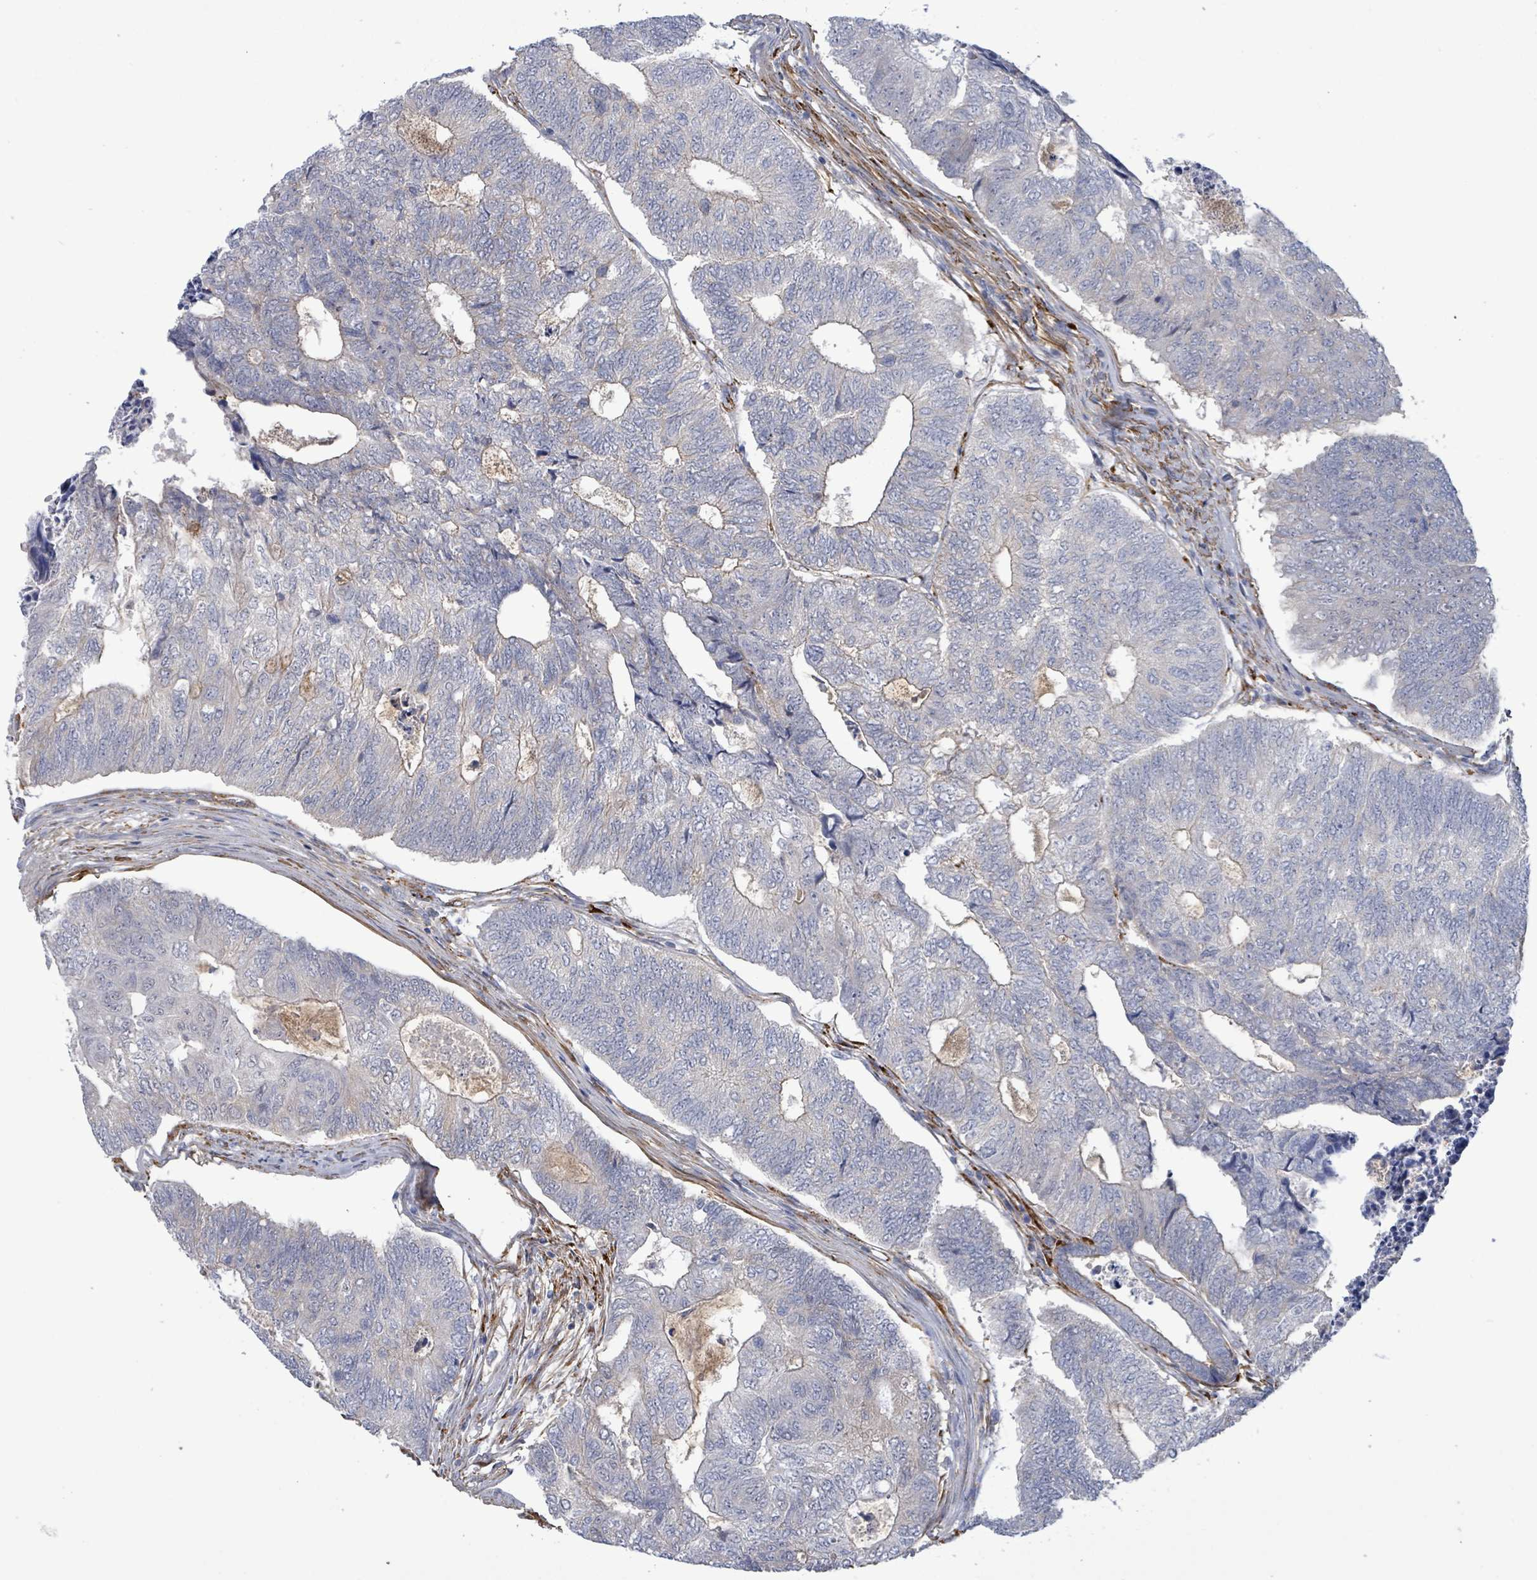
{"staining": {"intensity": "weak", "quantity": "<25%", "location": "cytoplasmic/membranous"}, "tissue": "colorectal cancer", "cell_type": "Tumor cells", "image_type": "cancer", "snomed": [{"axis": "morphology", "description": "Adenocarcinoma, NOS"}, {"axis": "topography", "description": "Colon"}], "caption": "Human colorectal adenocarcinoma stained for a protein using IHC displays no expression in tumor cells.", "gene": "DMRTC1B", "patient": {"sex": "female", "age": 67}}